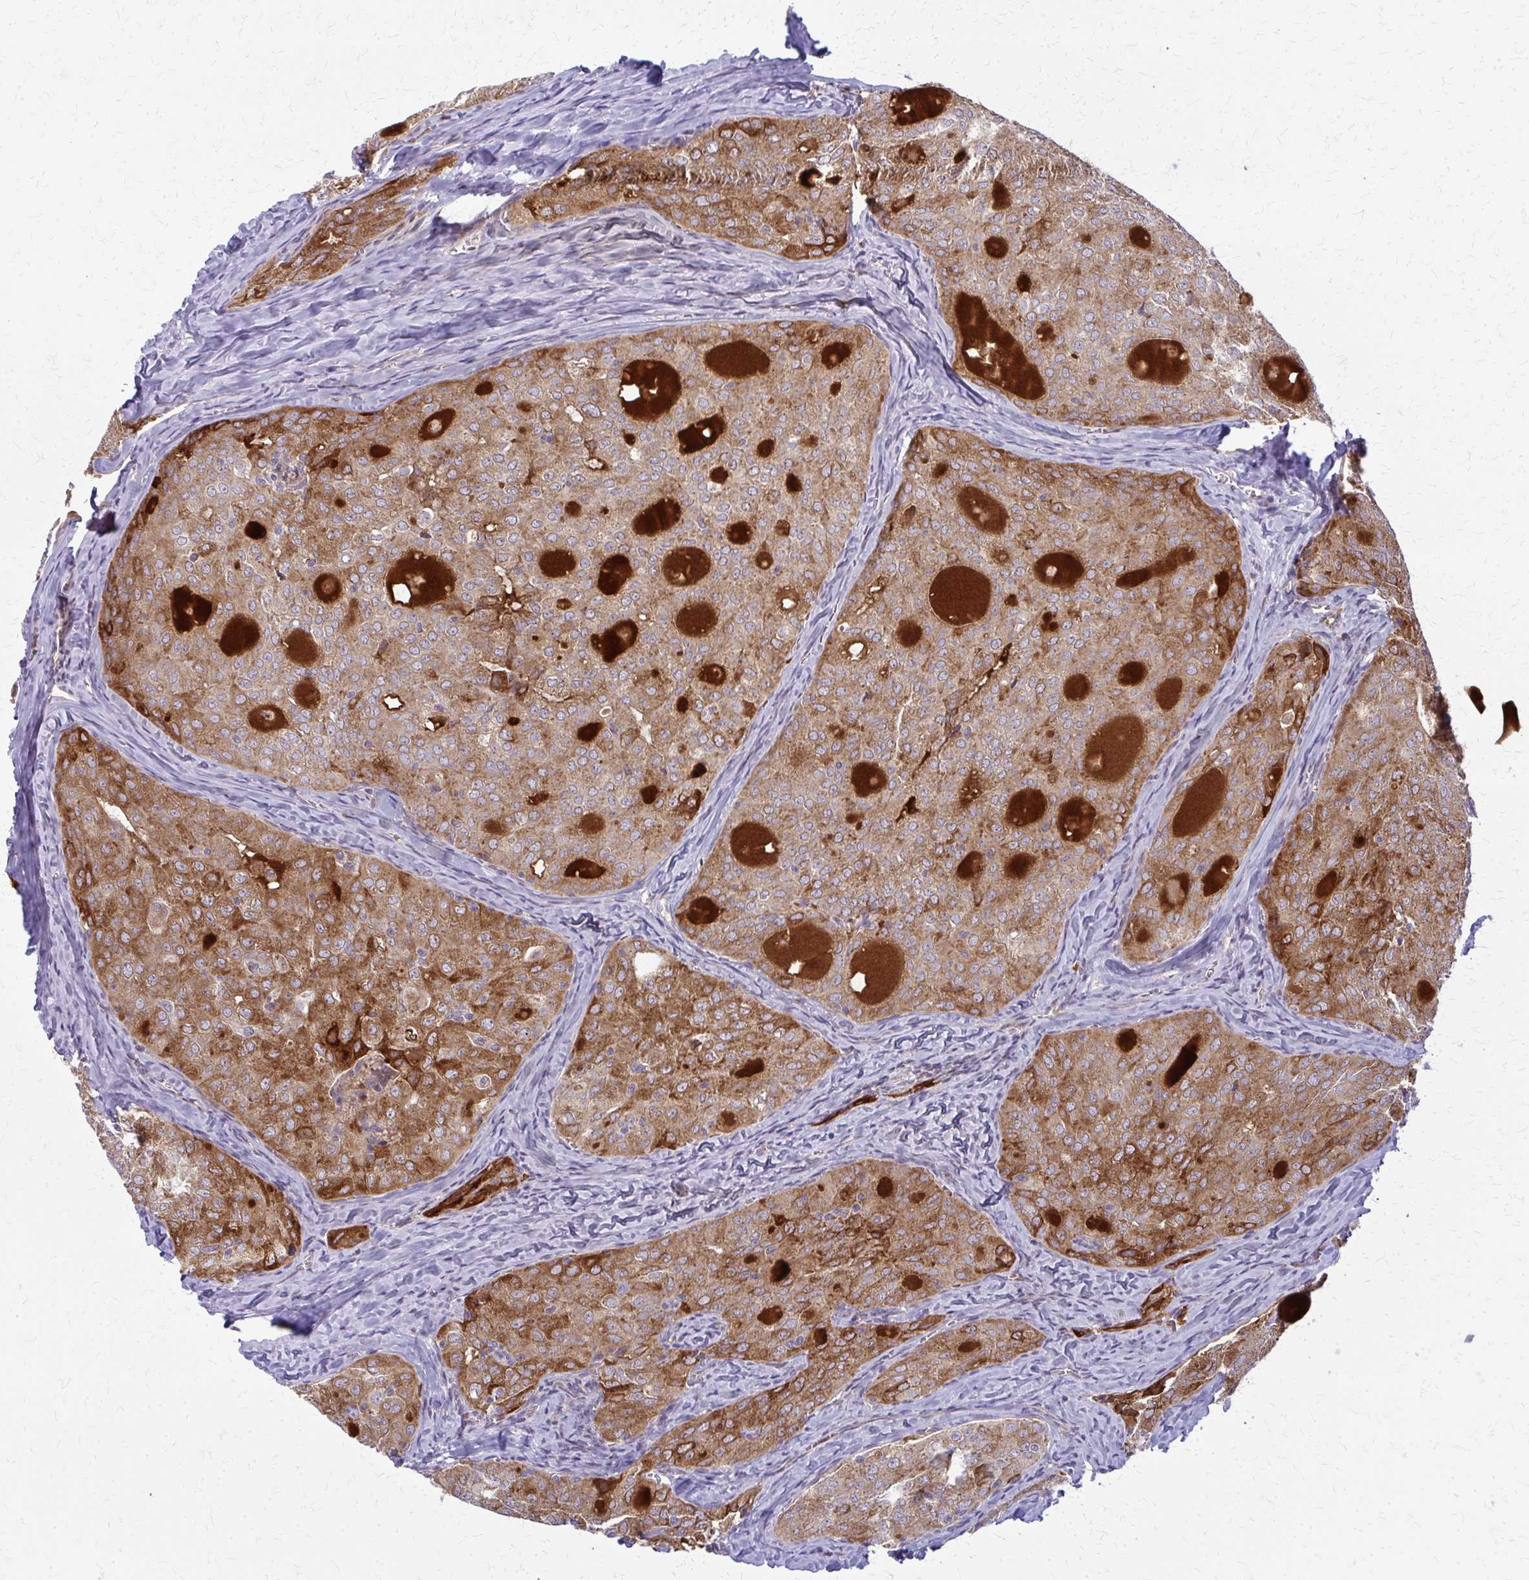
{"staining": {"intensity": "moderate", "quantity": ">75%", "location": "cytoplasmic/membranous"}, "tissue": "thyroid cancer", "cell_type": "Tumor cells", "image_type": "cancer", "snomed": [{"axis": "morphology", "description": "Follicular adenoma carcinoma, NOS"}, {"axis": "topography", "description": "Thyroid gland"}], "caption": "Immunohistochemistry image of neoplastic tissue: thyroid follicular adenoma carcinoma stained using immunohistochemistry shows medium levels of moderate protein expression localized specifically in the cytoplasmic/membranous of tumor cells, appearing as a cytoplasmic/membranous brown color.", "gene": "MCCC1", "patient": {"sex": "male", "age": 75}}